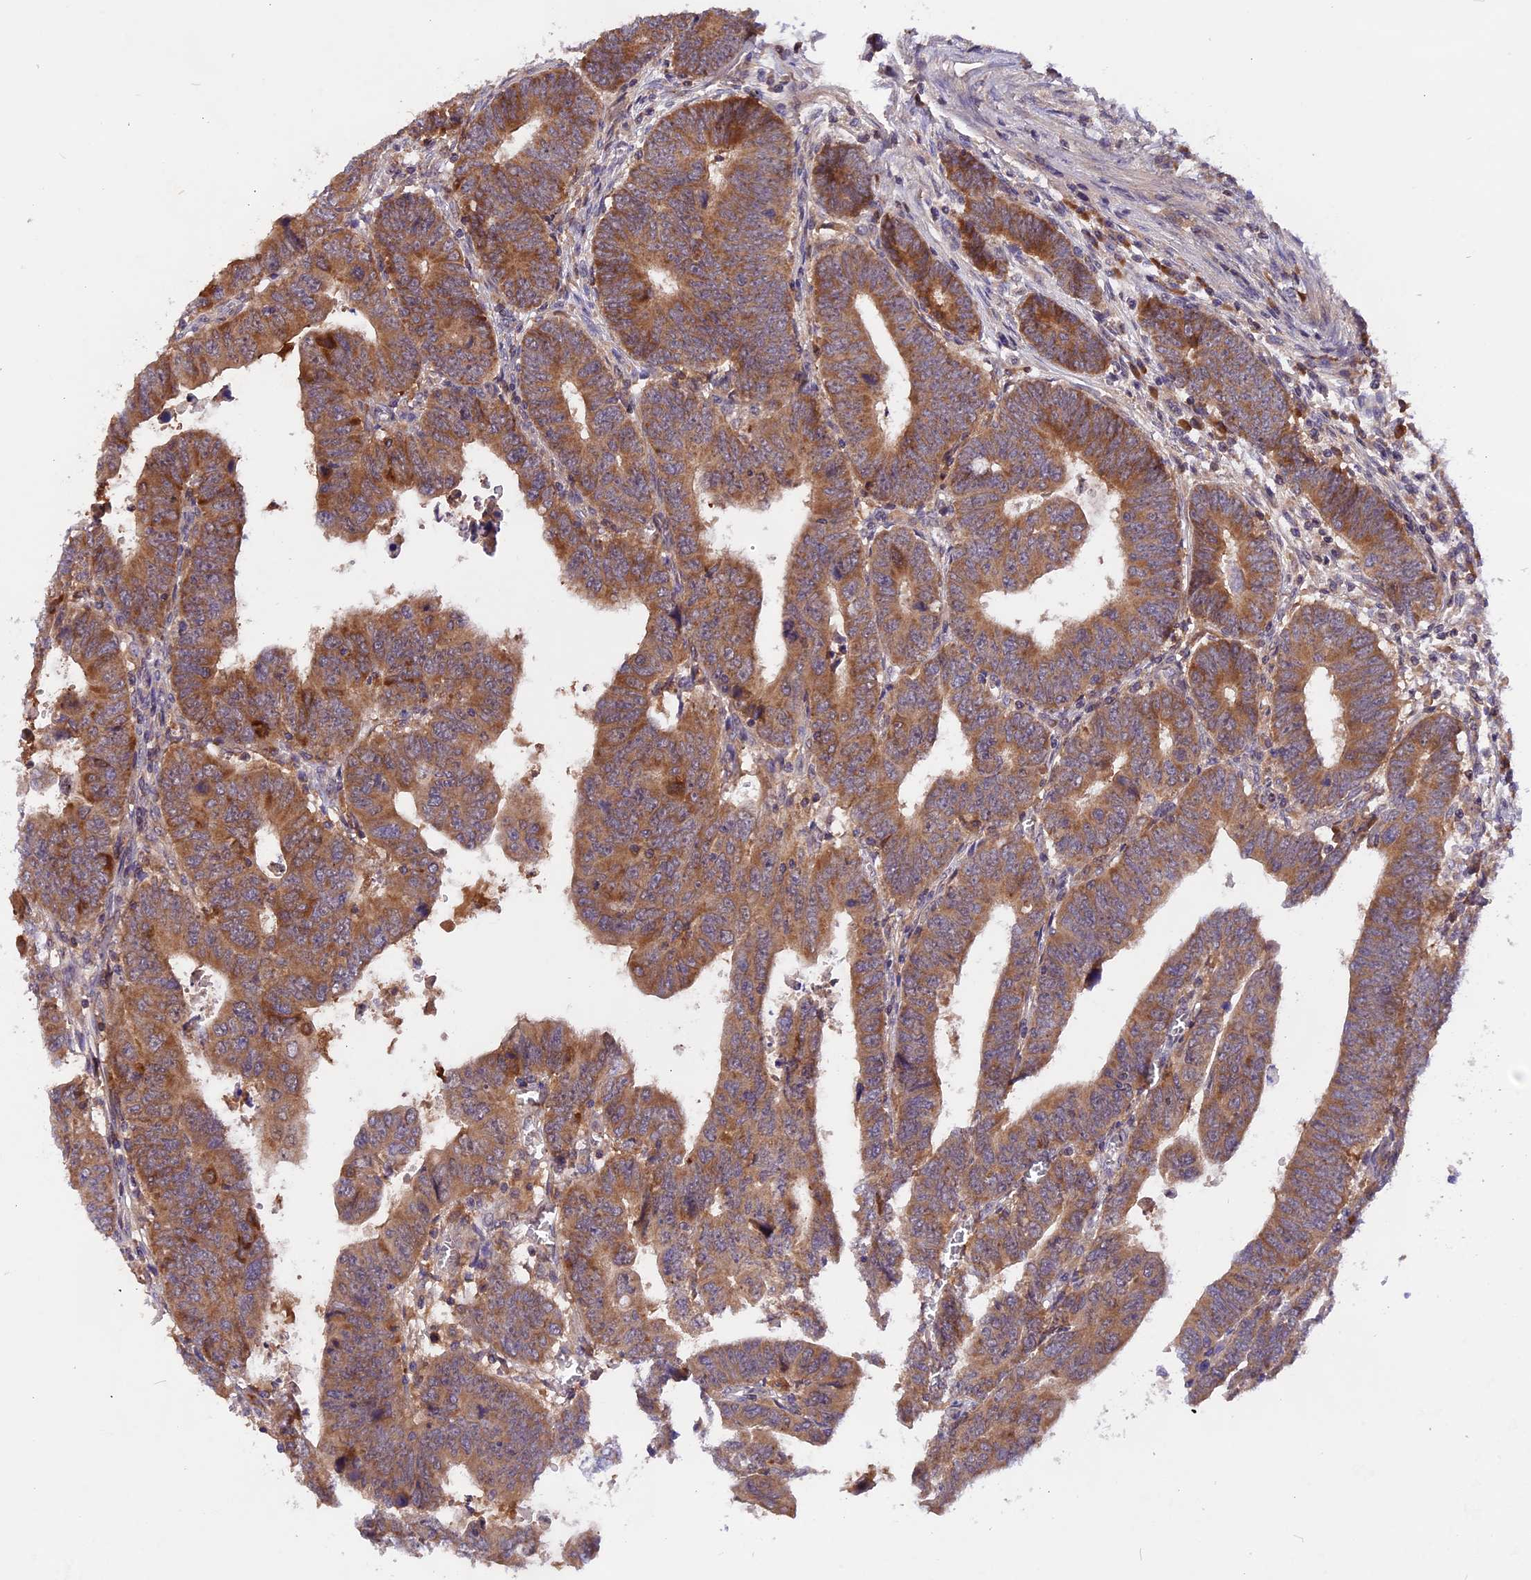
{"staining": {"intensity": "moderate", "quantity": ">75%", "location": "cytoplasmic/membranous"}, "tissue": "colorectal cancer", "cell_type": "Tumor cells", "image_type": "cancer", "snomed": [{"axis": "morphology", "description": "Normal tissue, NOS"}, {"axis": "morphology", "description": "Adenocarcinoma, NOS"}, {"axis": "topography", "description": "Rectum"}], "caption": "This is an image of immunohistochemistry (IHC) staining of colorectal cancer, which shows moderate positivity in the cytoplasmic/membranous of tumor cells.", "gene": "MARK4", "patient": {"sex": "female", "age": 65}}